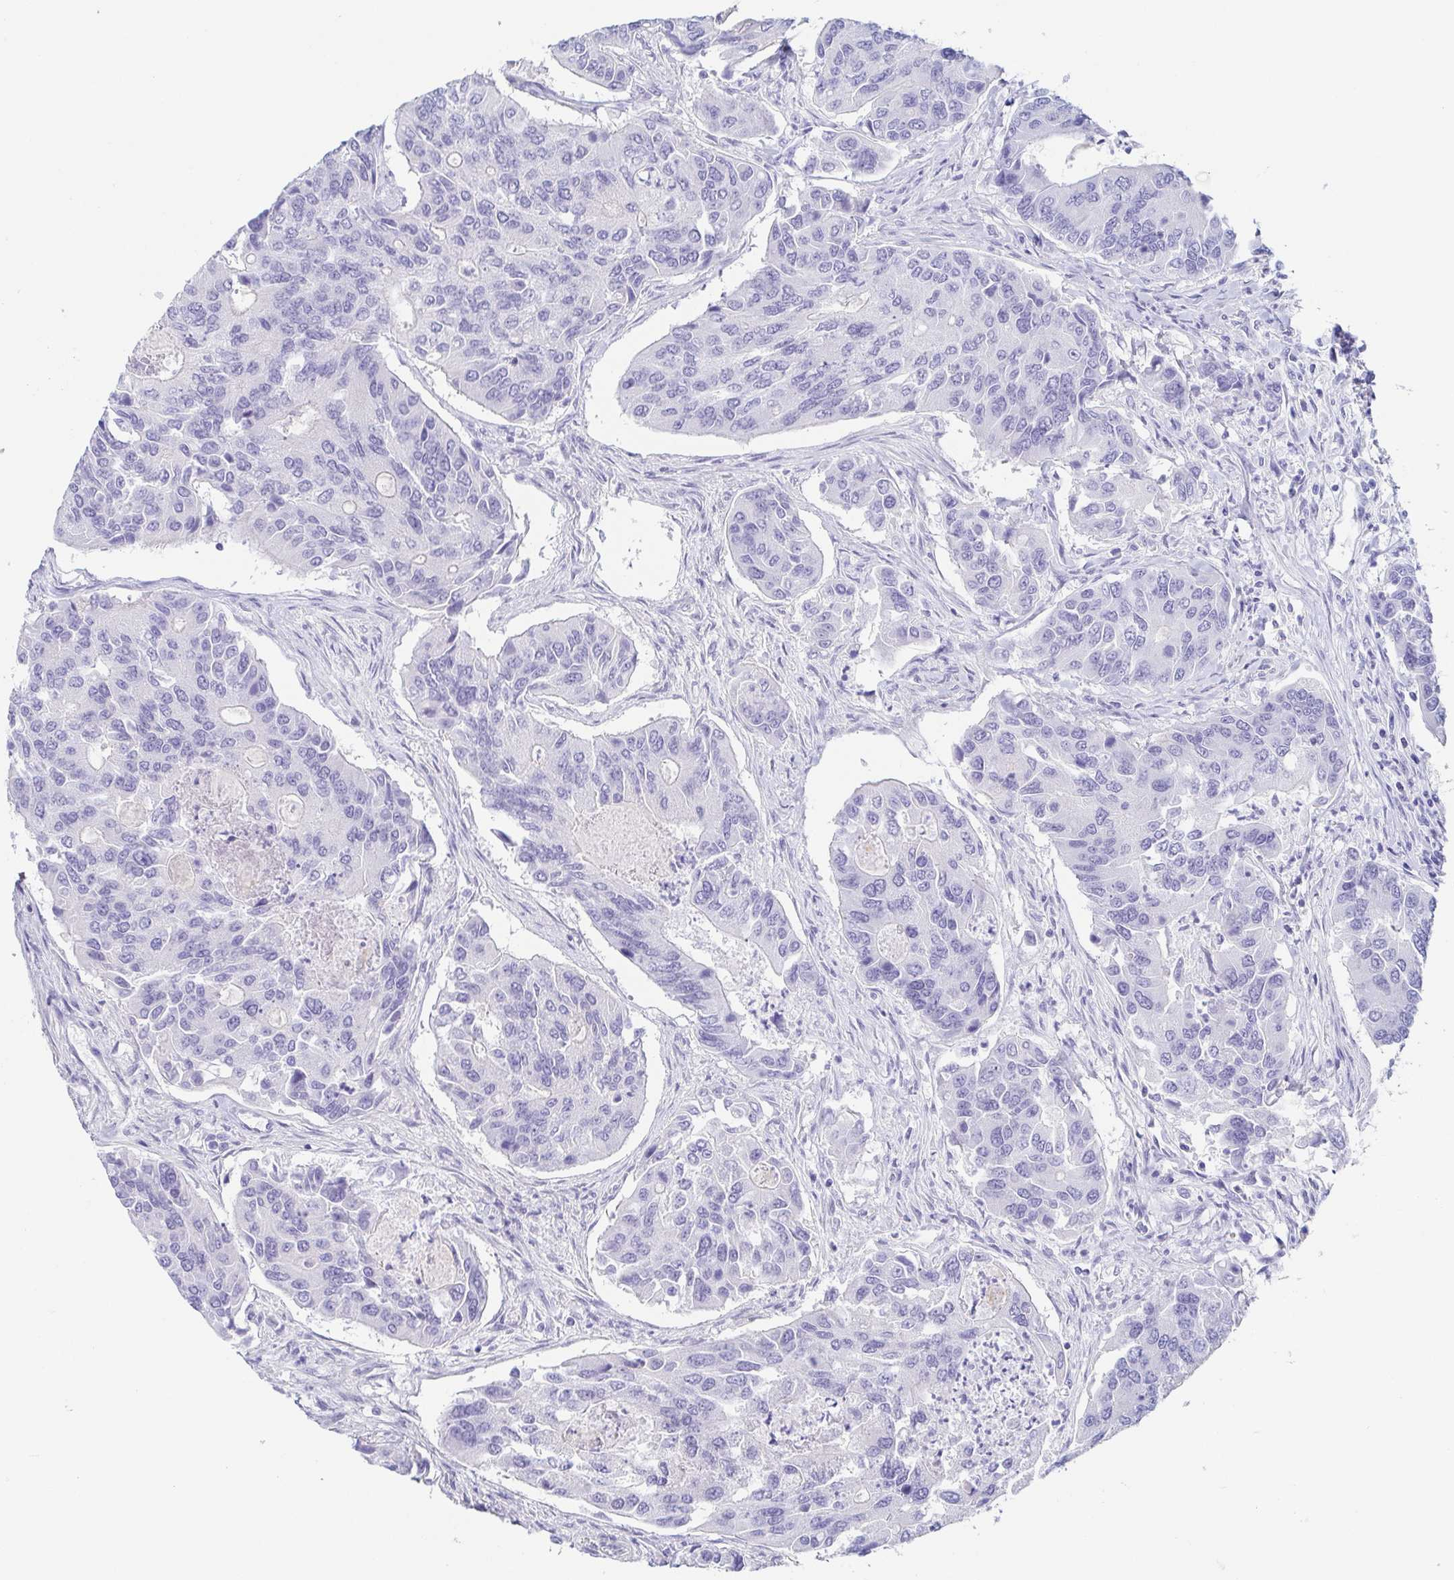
{"staining": {"intensity": "negative", "quantity": "none", "location": "none"}, "tissue": "colorectal cancer", "cell_type": "Tumor cells", "image_type": "cancer", "snomed": [{"axis": "morphology", "description": "Adenocarcinoma, NOS"}, {"axis": "topography", "description": "Colon"}], "caption": "DAB (3,3'-diaminobenzidine) immunohistochemical staining of colorectal cancer (adenocarcinoma) reveals no significant positivity in tumor cells. The staining was performed using DAB to visualize the protein expression in brown, while the nuclei were stained in blue with hematoxylin (Magnification: 20x).", "gene": "PRR4", "patient": {"sex": "female", "age": 67}}